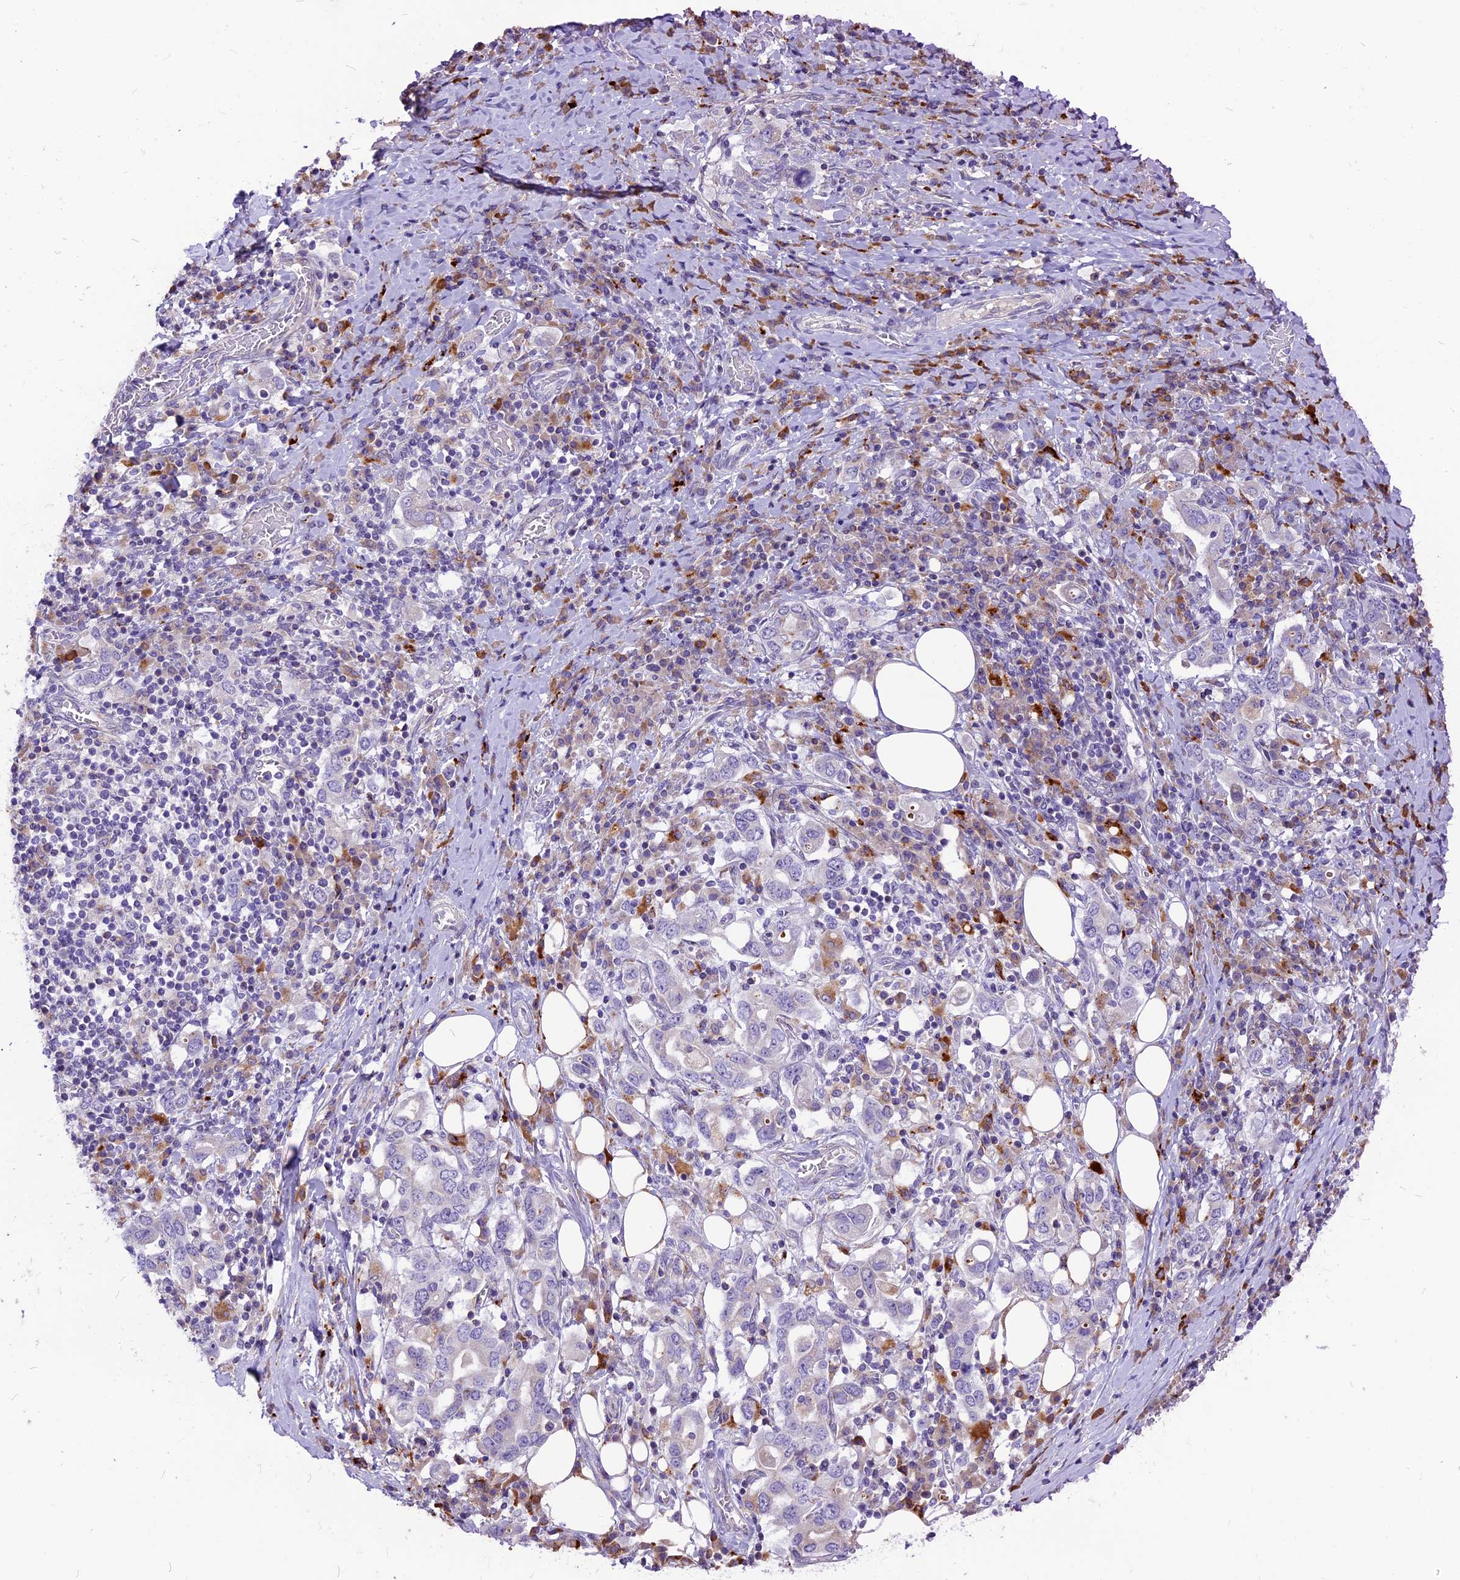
{"staining": {"intensity": "negative", "quantity": "none", "location": "none"}, "tissue": "stomach cancer", "cell_type": "Tumor cells", "image_type": "cancer", "snomed": [{"axis": "morphology", "description": "Adenocarcinoma, NOS"}, {"axis": "topography", "description": "Stomach, upper"}, {"axis": "topography", "description": "Stomach"}], "caption": "IHC photomicrograph of human adenocarcinoma (stomach) stained for a protein (brown), which displays no expression in tumor cells.", "gene": "THRSP", "patient": {"sex": "male", "age": 62}}